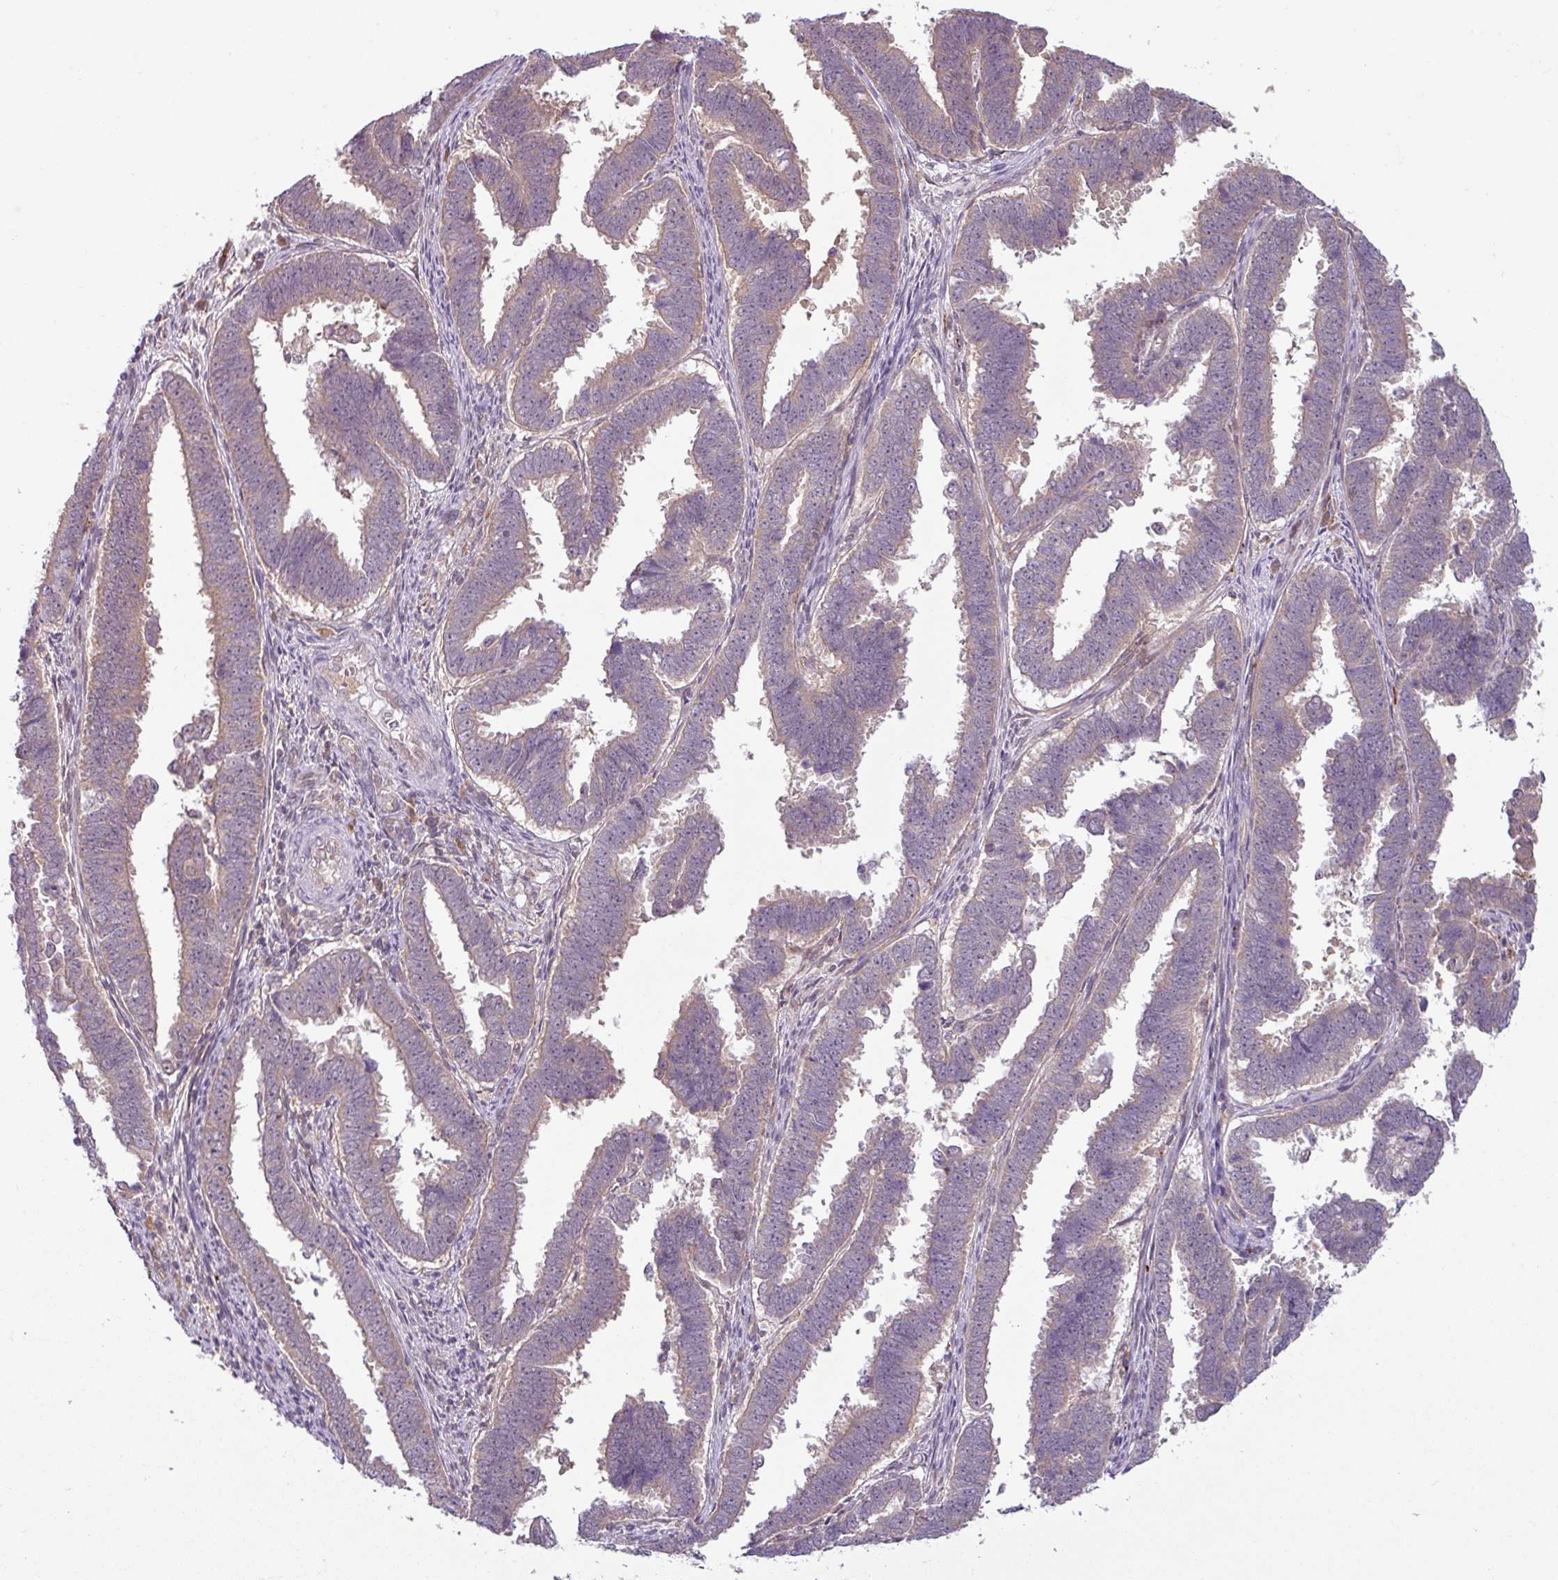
{"staining": {"intensity": "weak", "quantity": "25%-75%", "location": "cytoplasmic/membranous"}, "tissue": "endometrial cancer", "cell_type": "Tumor cells", "image_type": "cancer", "snomed": [{"axis": "morphology", "description": "Adenocarcinoma, NOS"}, {"axis": "topography", "description": "Endometrium"}], "caption": "Immunohistochemical staining of endometrial cancer shows low levels of weak cytoplasmic/membranous positivity in about 25%-75% of tumor cells.", "gene": "CCDC144A", "patient": {"sex": "female", "age": 75}}